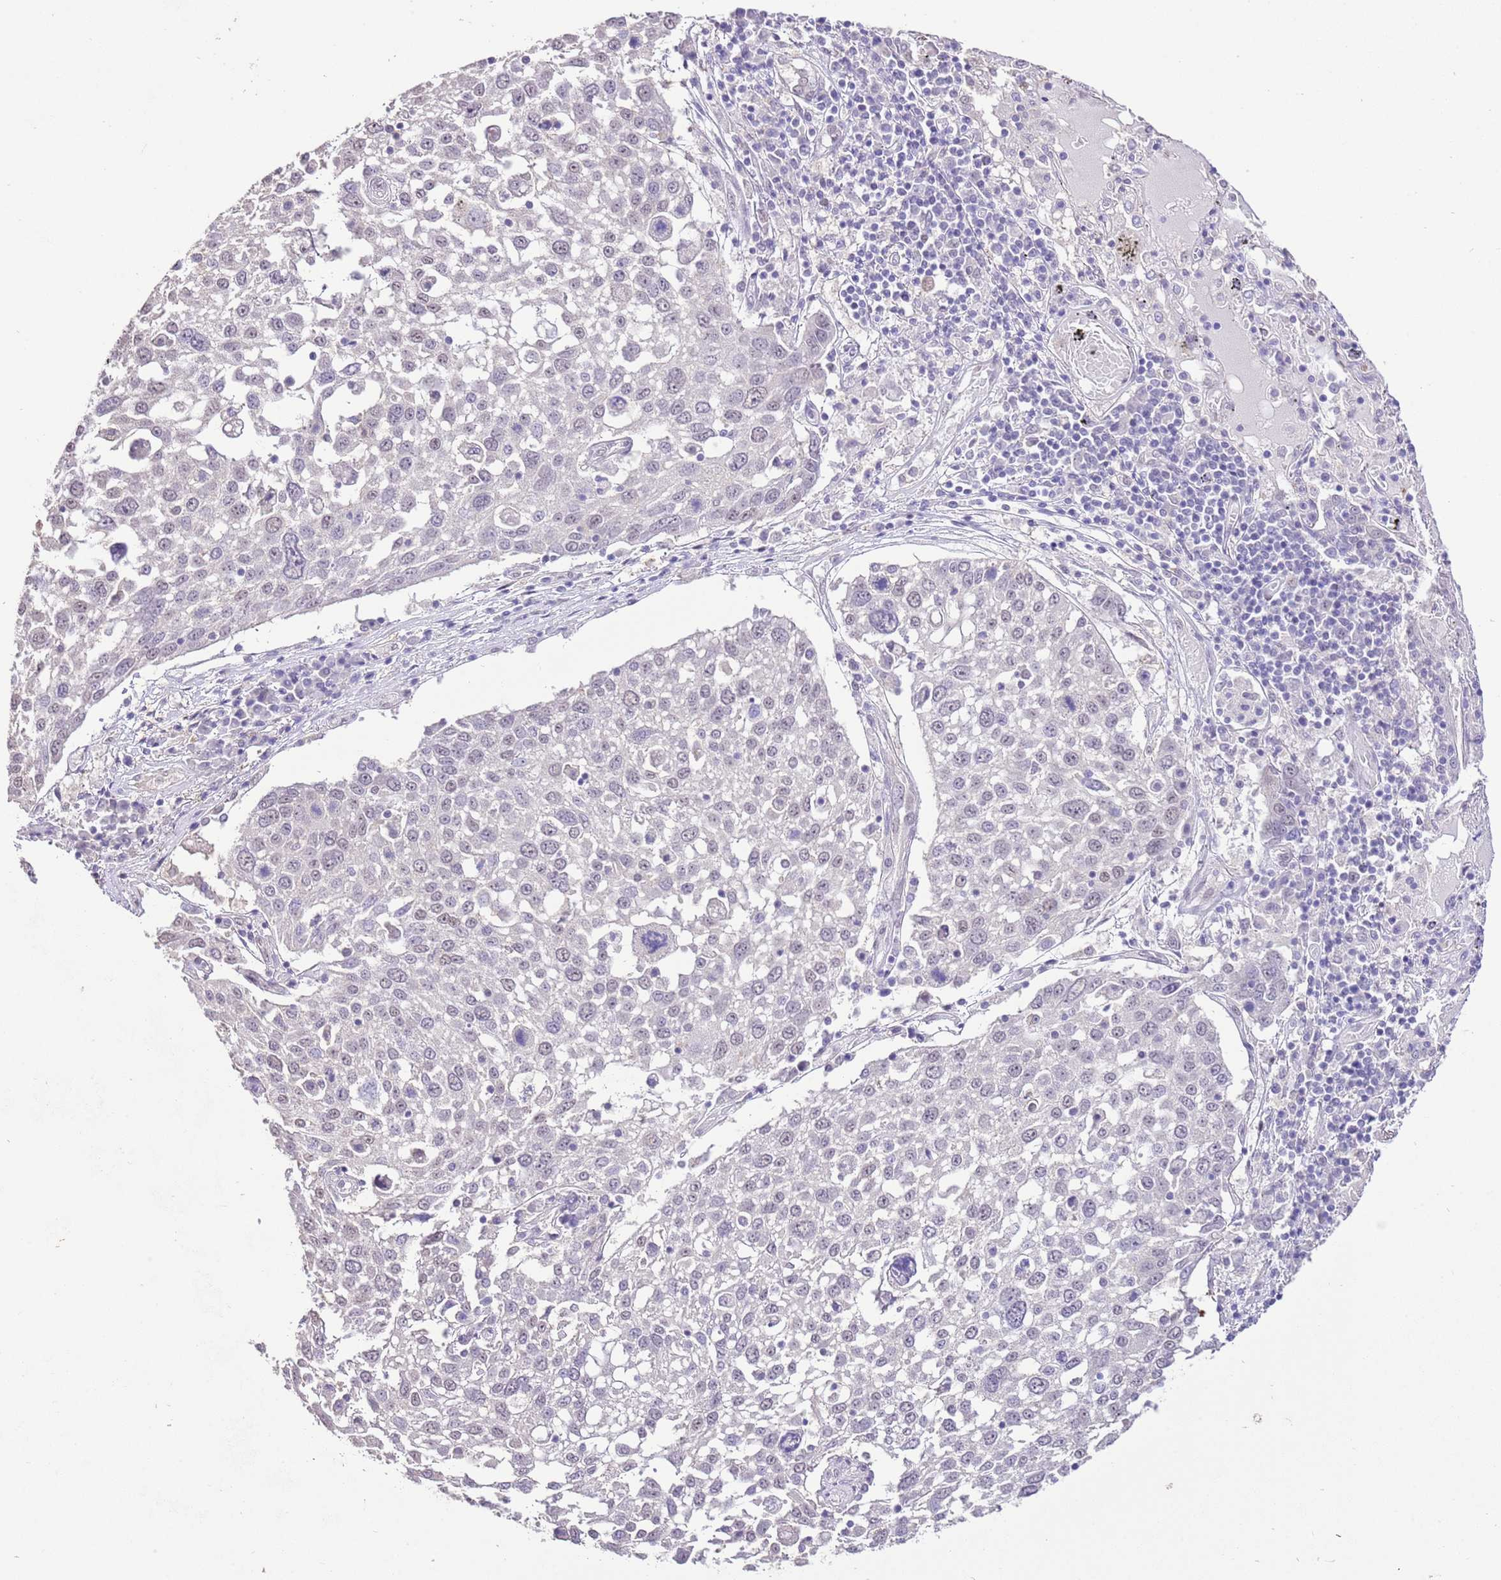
{"staining": {"intensity": "weak", "quantity": "25%-75%", "location": "nuclear"}, "tissue": "lung cancer", "cell_type": "Tumor cells", "image_type": "cancer", "snomed": [{"axis": "morphology", "description": "Squamous cell carcinoma, NOS"}, {"axis": "topography", "description": "Lung"}], "caption": "Immunohistochemistry (IHC) (DAB (3,3'-diaminobenzidine)) staining of squamous cell carcinoma (lung) reveals weak nuclear protein expression in about 25%-75% of tumor cells.", "gene": "IZUMO4", "patient": {"sex": "male", "age": 65}}